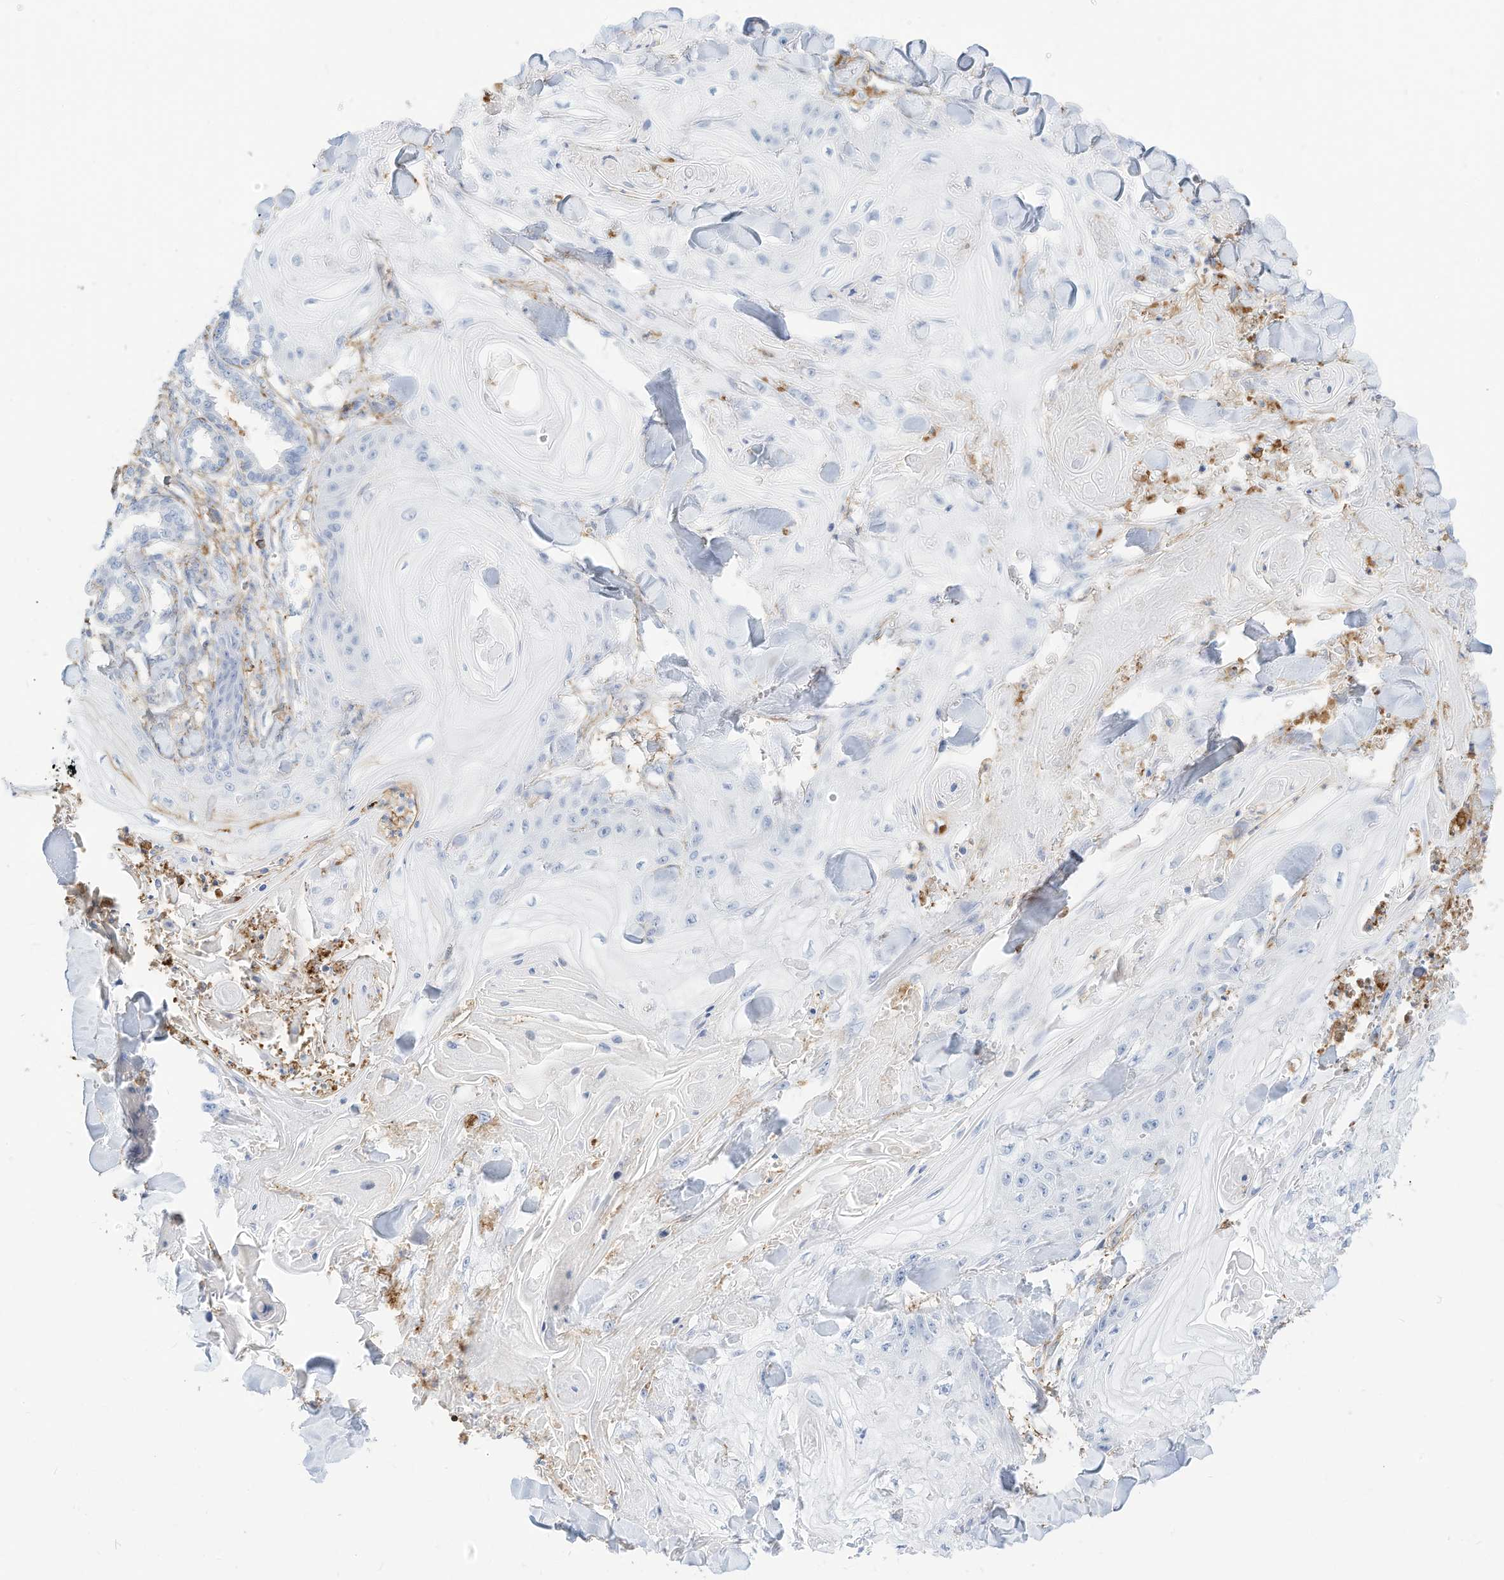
{"staining": {"intensity": "negative", "quantity": "none", "location": "none"}, "tissue": "skin cancer", "cell_type": "Tumor cells", "image_type": "cancer", "snomed": [{"axis": "morphology", "description": "Squamous cell carcinoma, NOS"}, {"axis": "topography", "description": "Skin"}], "caption": "Tumor cells are negative for protein expression in human skin squamous cell carcinoma.", "gene": "TXNDC9", "patient": {"sex": "male", "age": 74}}